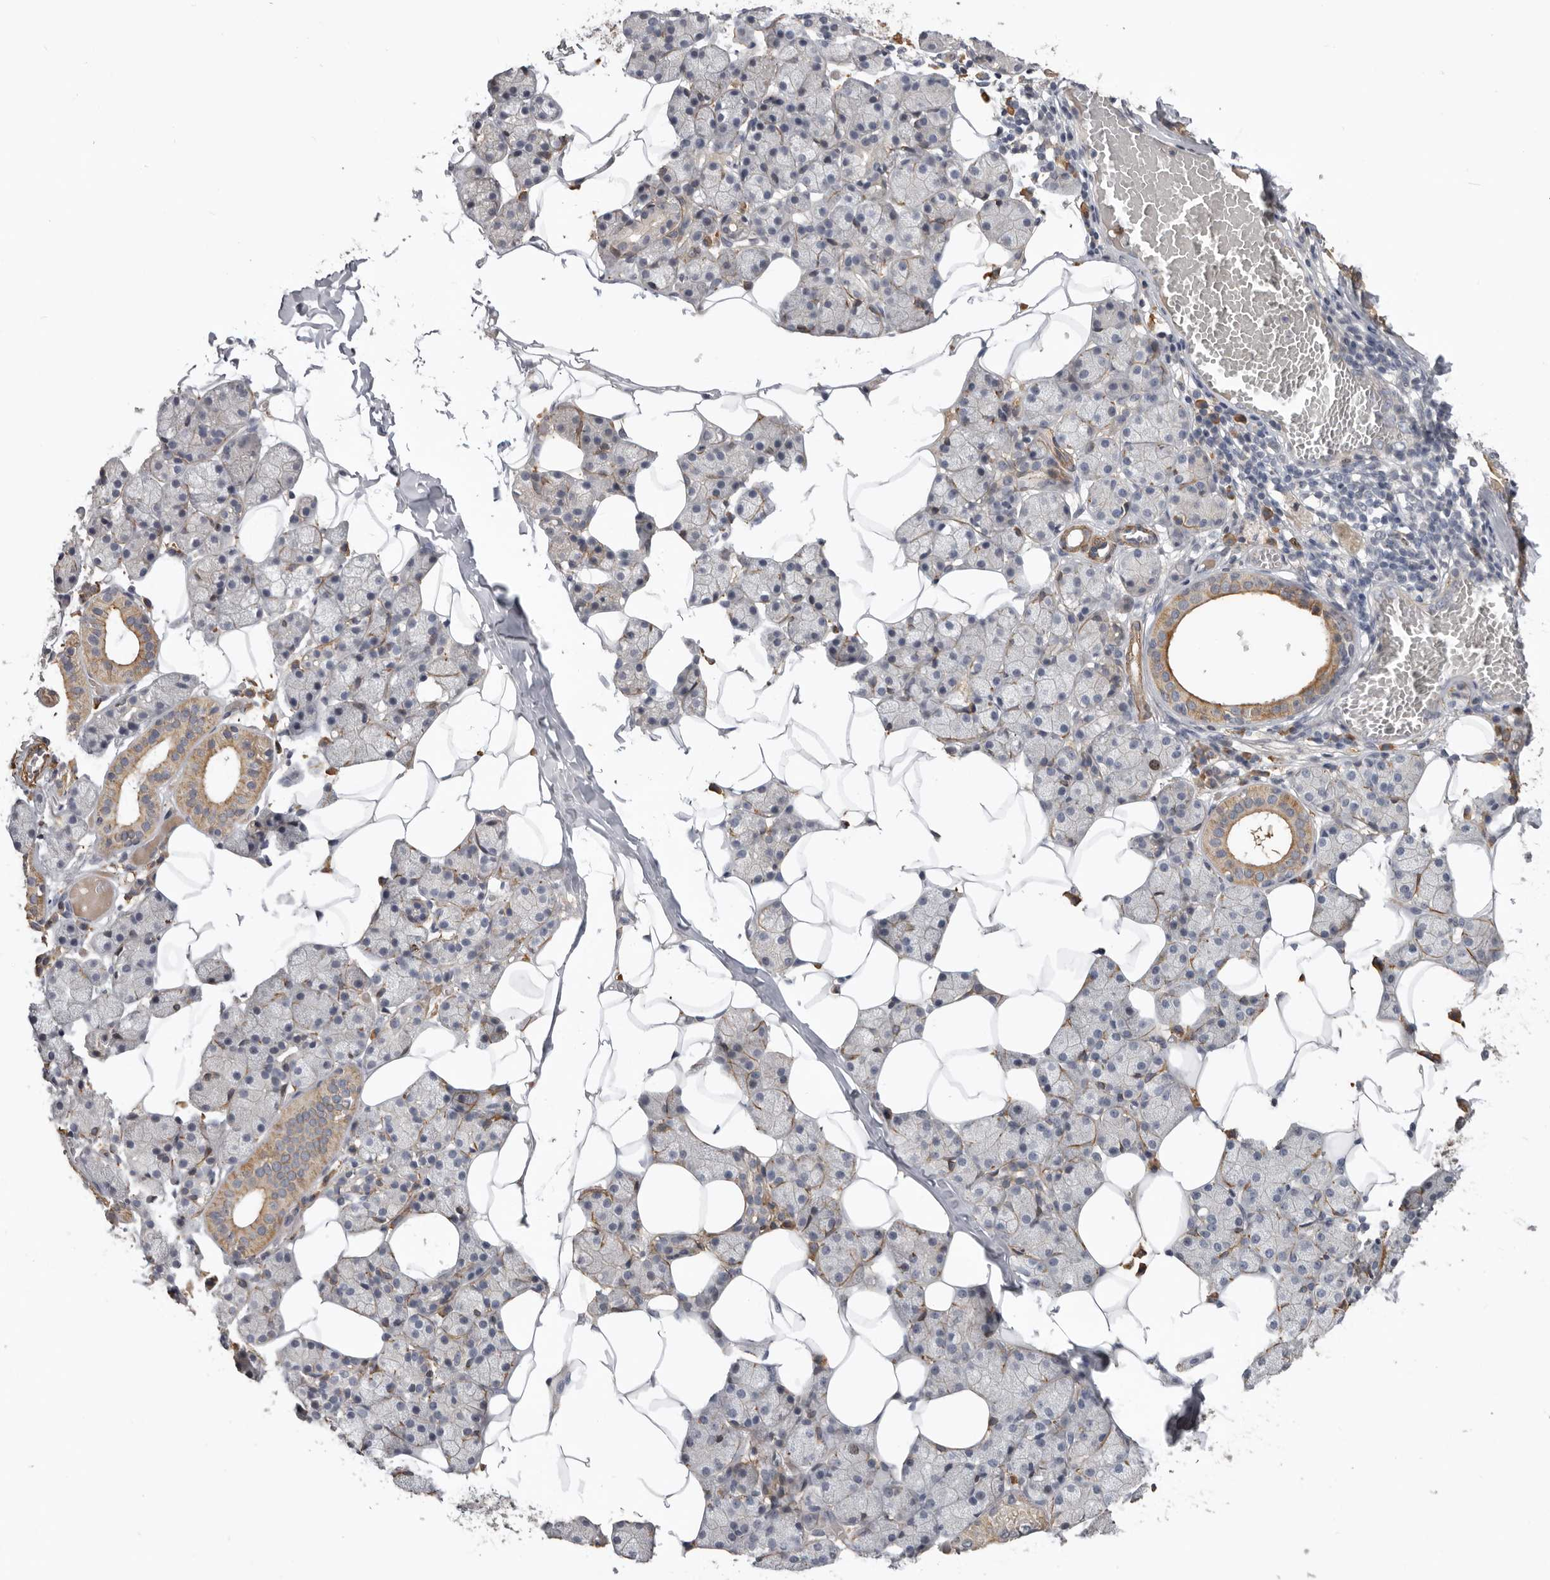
{"staining": {"intensity": "moderate", "quantity": "<25%", "location": "cytoplasmic/membranous"}, "tissue": "salivary gland", "cell_type": "Glandular cells", "image_type": "normal", "snomed": [{"axis": "morphology", "description": "Normal tissue, NOS"}, {"axis": "topography", "description": "Salivary gland"}], "caption": "An immunohistochemistry (IHC) image of benign tissue is shown. Protein staining in brown labels moderate cytoplasmic/membranous positivity in salivary gland within glandular cells.", "gene": "CDCA8", "patient": {"sex": "female", "age": 33}}